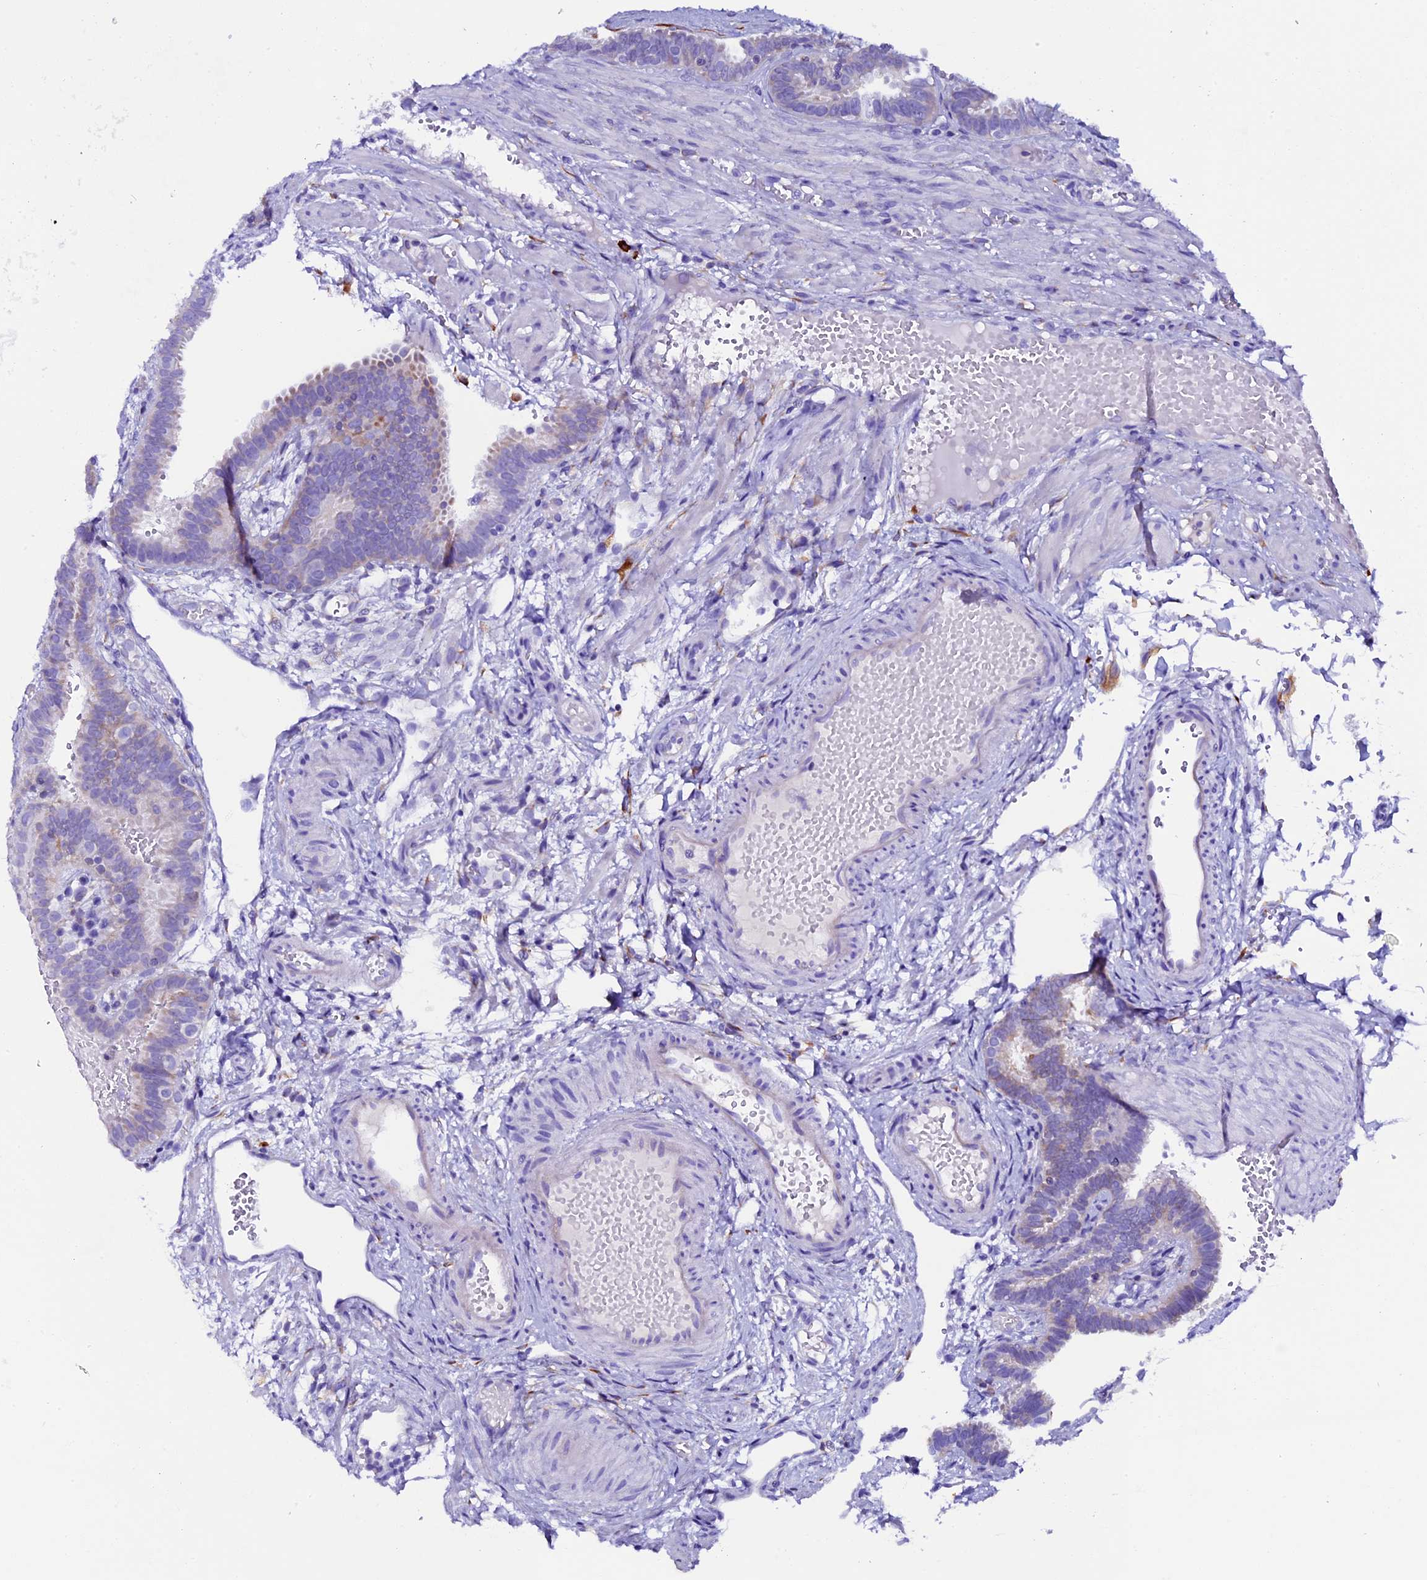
{"staining": {"intensity": "weak", "quantity": "<25%", "location": "cytoplasmic/membranous"}, "tissue": "fallopian tube", "cell_type": "Glandular cells", "image_type": "normal", "snomed": [{"axis": "morphology", "description": "Normal tissue, NOS"}, {"axis": "topography", "description": "Fallopian tube"}], "caption": "Unremarkable fallopian tube was stained to show a protein in brown. There is no significant positivity in glandular cells.", "gene": "FKBP11", "patient": {"sex": "female", "age": 37}}